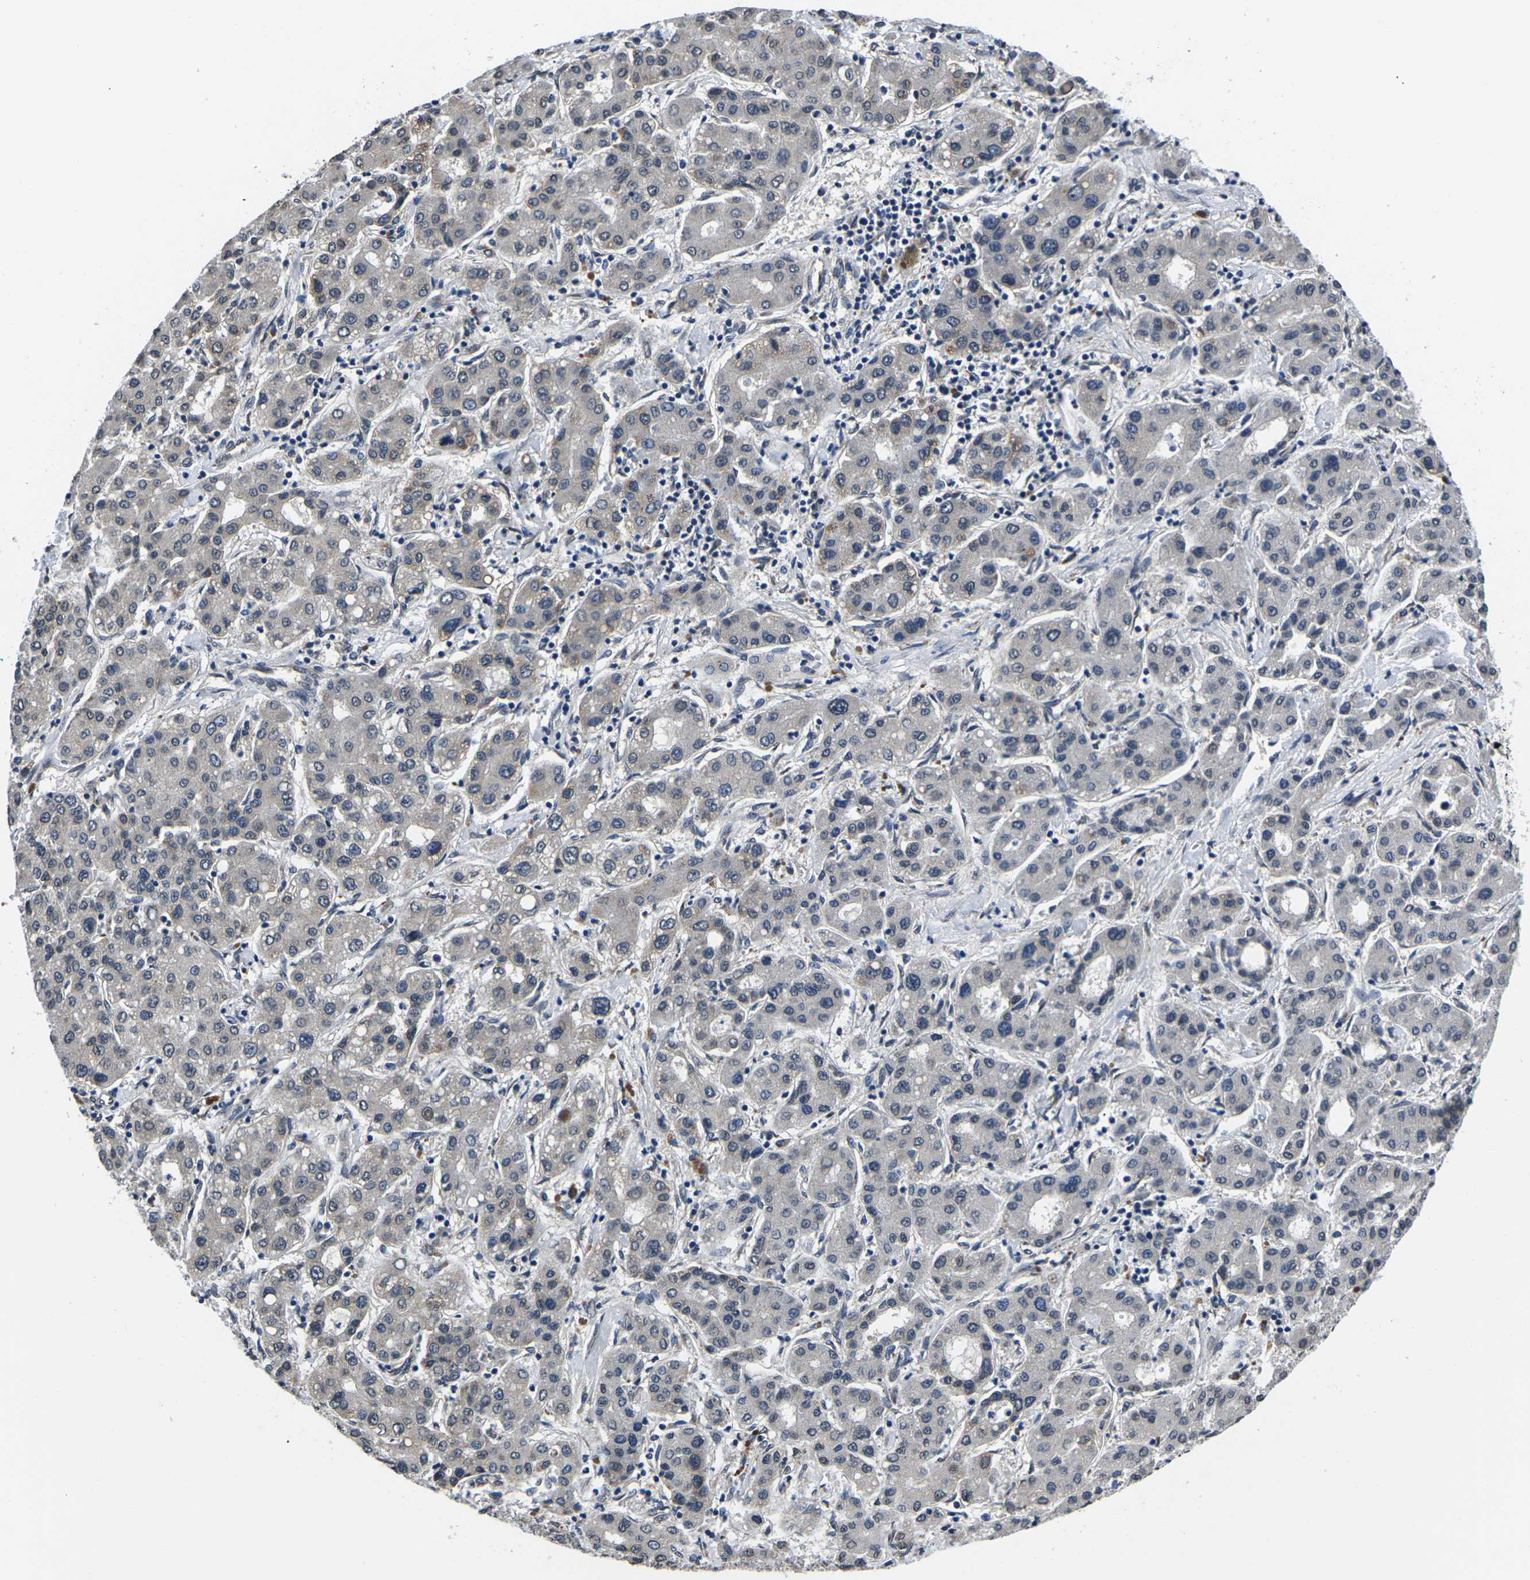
{"staining": {"intensity": "negative", "quantity": "none", "location": "none"}, "tissue": "liver cancer", "cell_type": "Tumor cells", "image_type": "cancer", "snomed": [{"axis": "morphology", "description": "Carcinoma, Hepatocellular, NOS"}, {"axis": "topography", "description": "Liver"}], "caption": "There is no significant positivity in tumor cells of liver cancer. (IHC, brightfield microscopy, high magnification).", "gene": "SNX10", "patient": {"sex": "male", "age": 65}}